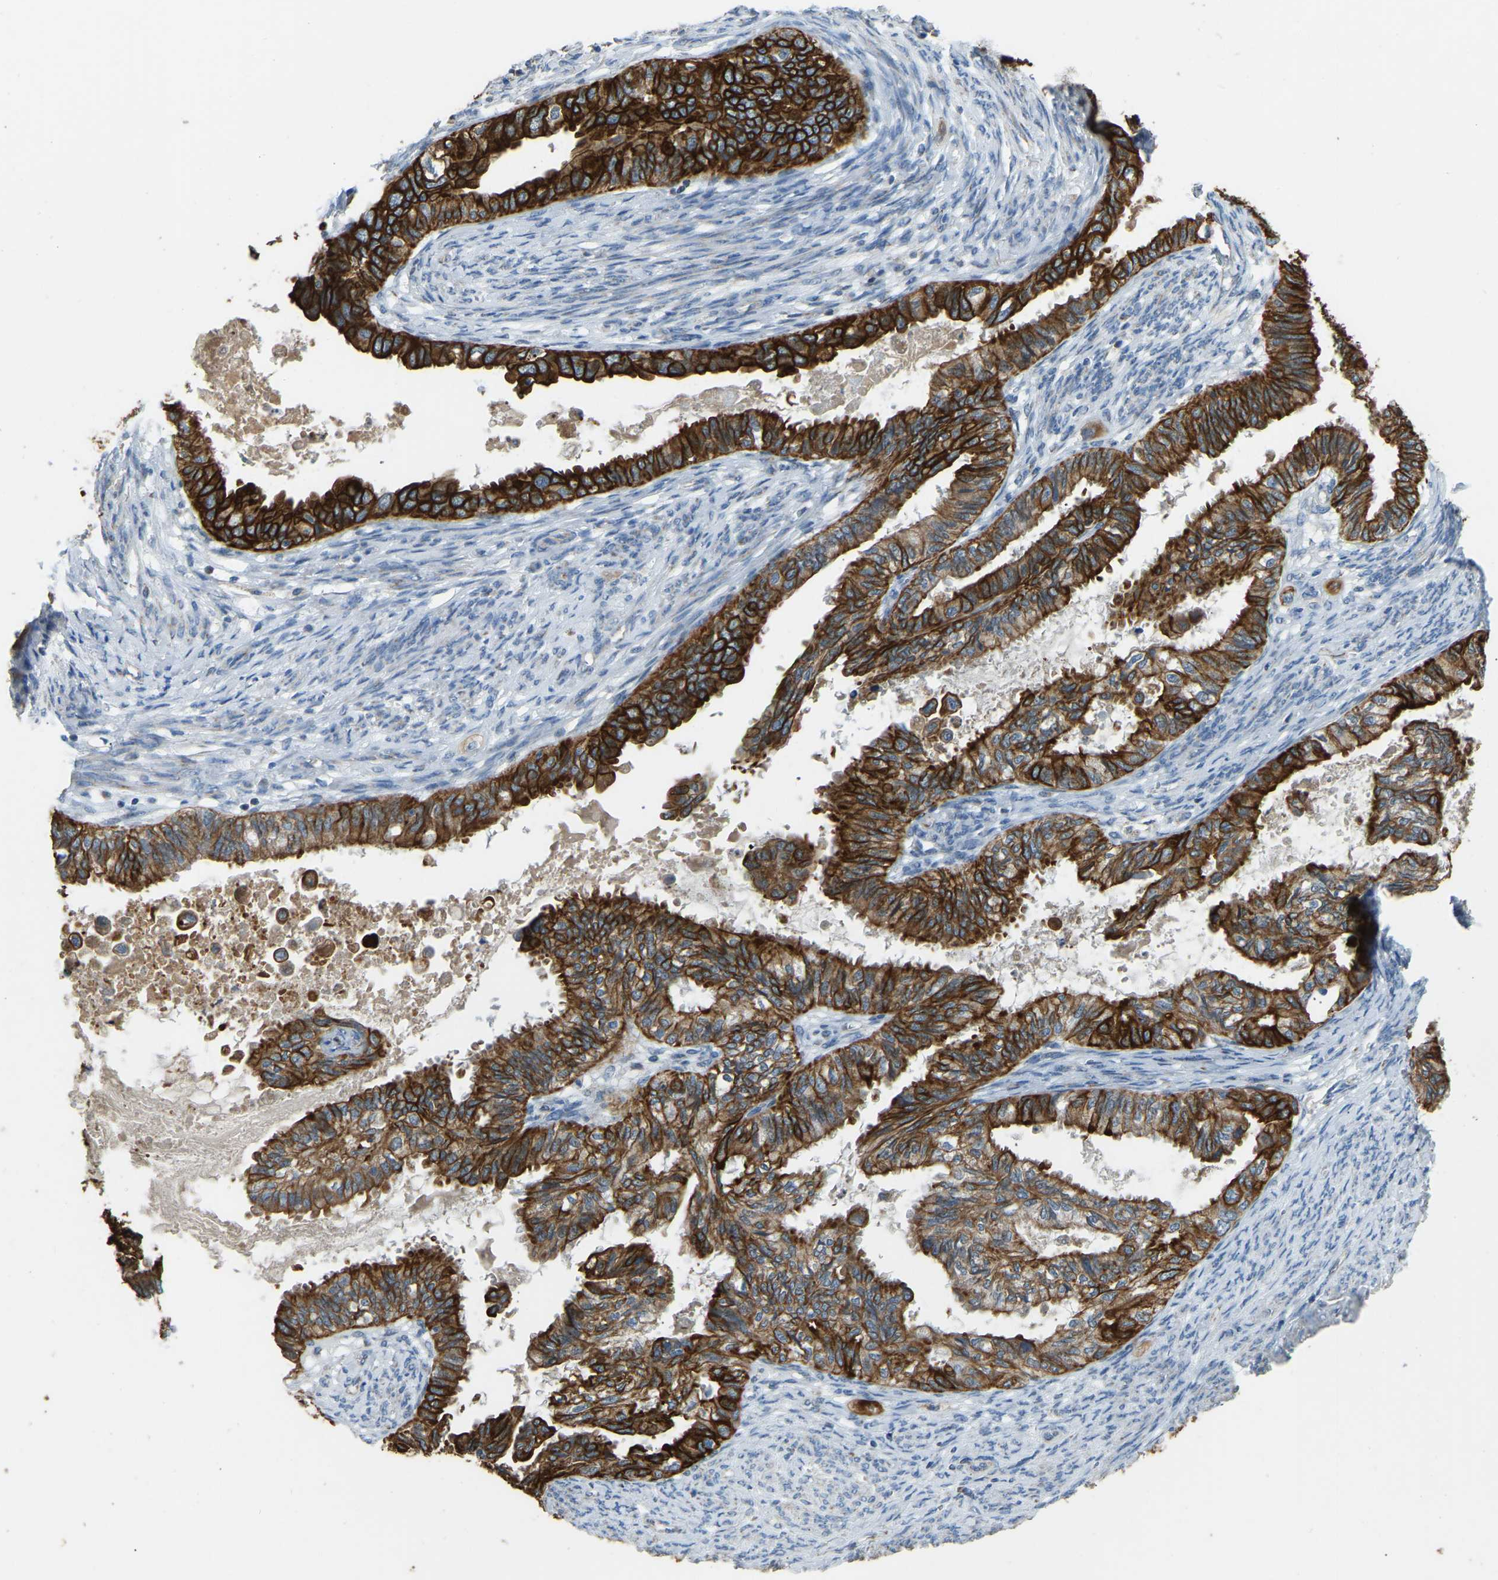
{"staining": {"intensity": "strong", "quantity": ">75%", "location": "cytoplasmic/membranous"}, "tissue": "cervical cancer", "cell_type": "Tumor cells", "image_type": "cancer", "snomed": [{"axis": "morphology", "description": "Normal tissue, NOS"}, {"axis": "morphology", "description": "Adenocarcinoma, NOS"}, {"axis": "topography", "description": "Cervix"}, {"axis": "topography", "description": "Endometrium"}], "caption": "Immunohistochemical staining of human cervical cancer demonstrates strong cytoplasmic/membranous protein positivity in approximately >75% of tumor cells.", "gene": "ZNF200", "patient": {"sex": "female", "age": 86}}